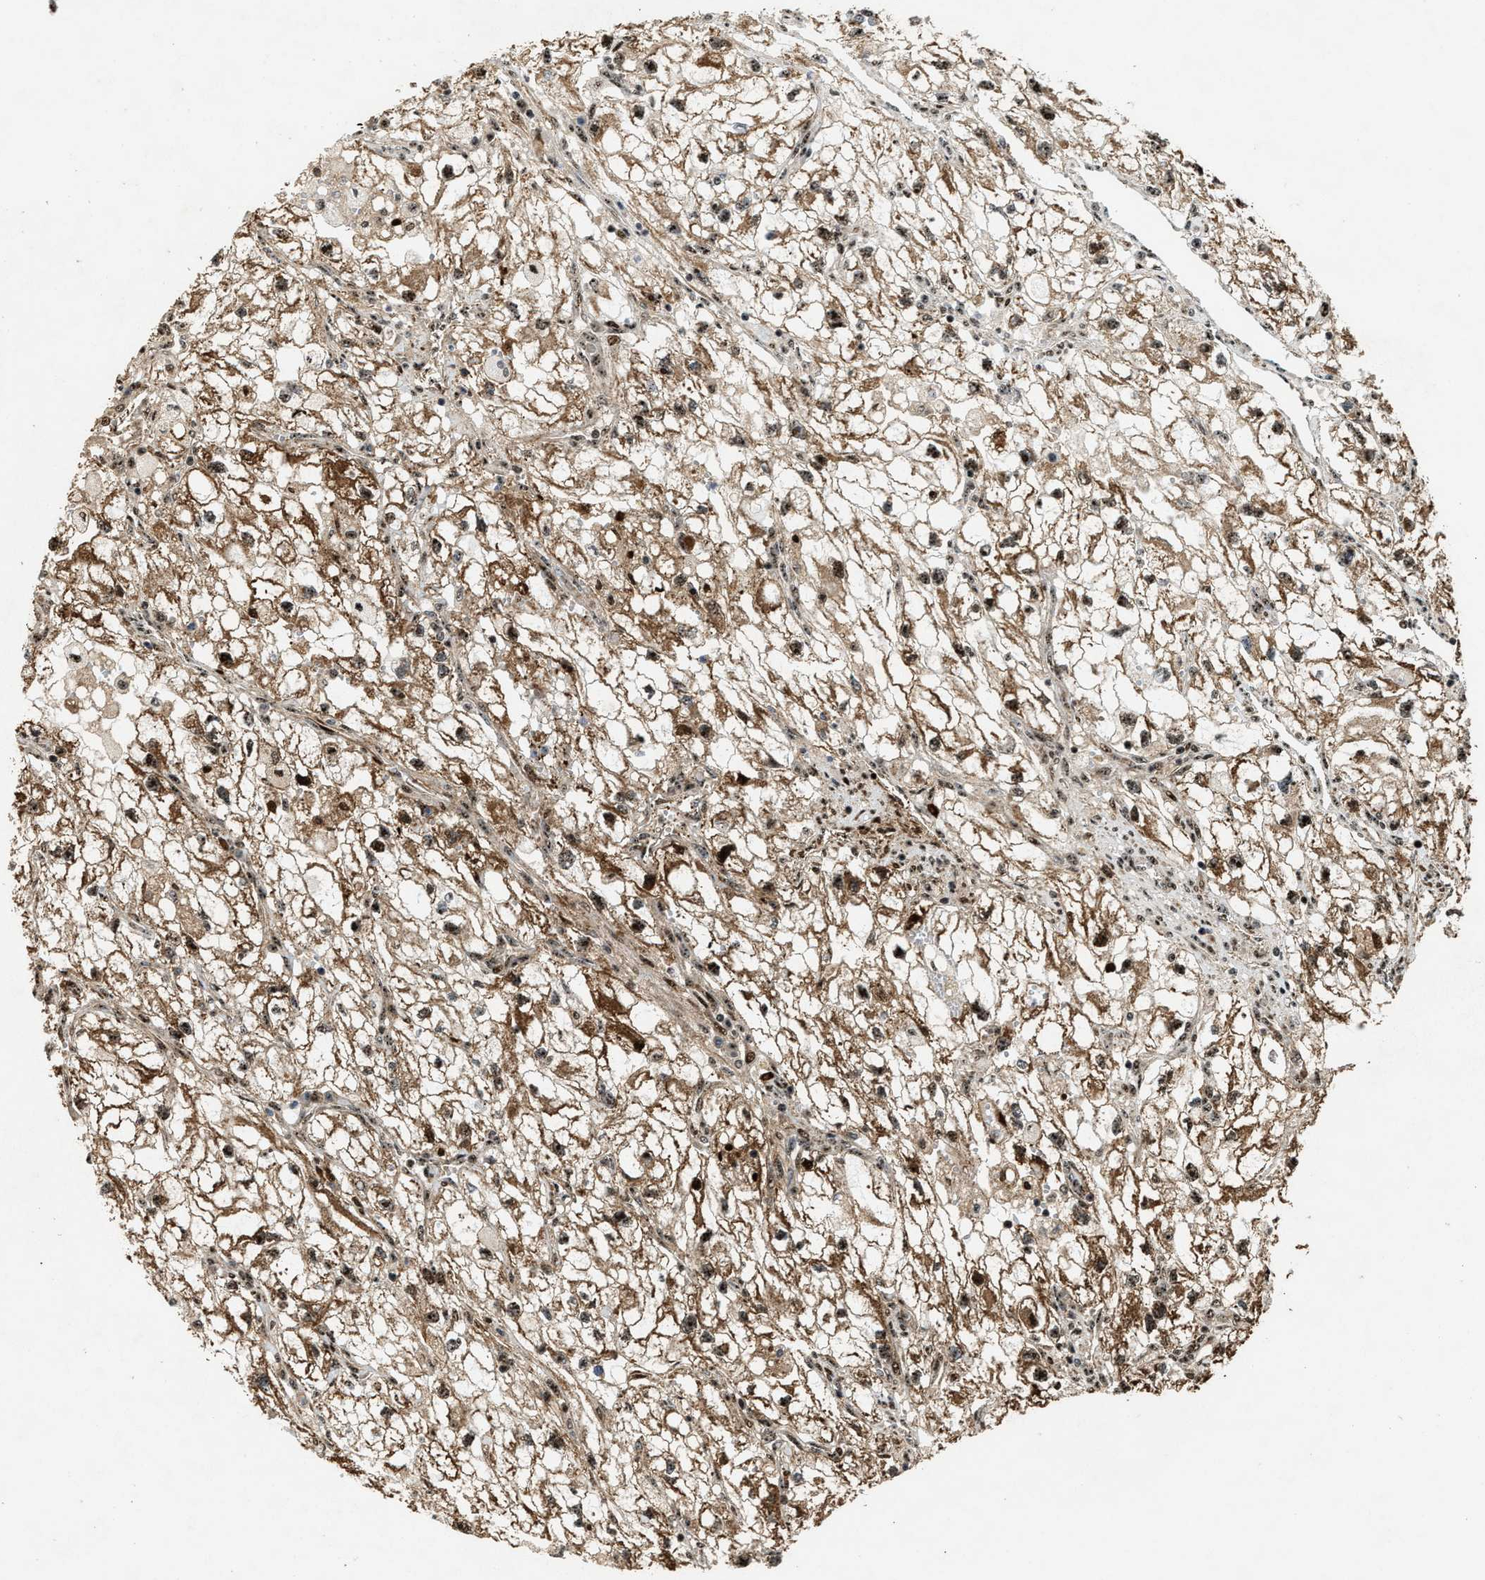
{"staining": {"intensity": "moderate", "quantity": ">75%", "location": "cytoplasmic/membranous,nuclear"}, "tissue": "renal cancer", "cell_type": "Tumor cells", "image_type": "cancer", "snomed": [{"axis": "morphology", "description": "Adenocarcinoma, NOS"}, {"axis": "topography", "description": "Kidney"}], "caption": "Human adenocarcinoma (renal) stained with a brown dye displays moderate cytoplasmic/membranous and nuclear positive expression in approximately >75% of tumor cells.", "gene": "ZNF687", "patient": {"sex": "female", "age": 70}}